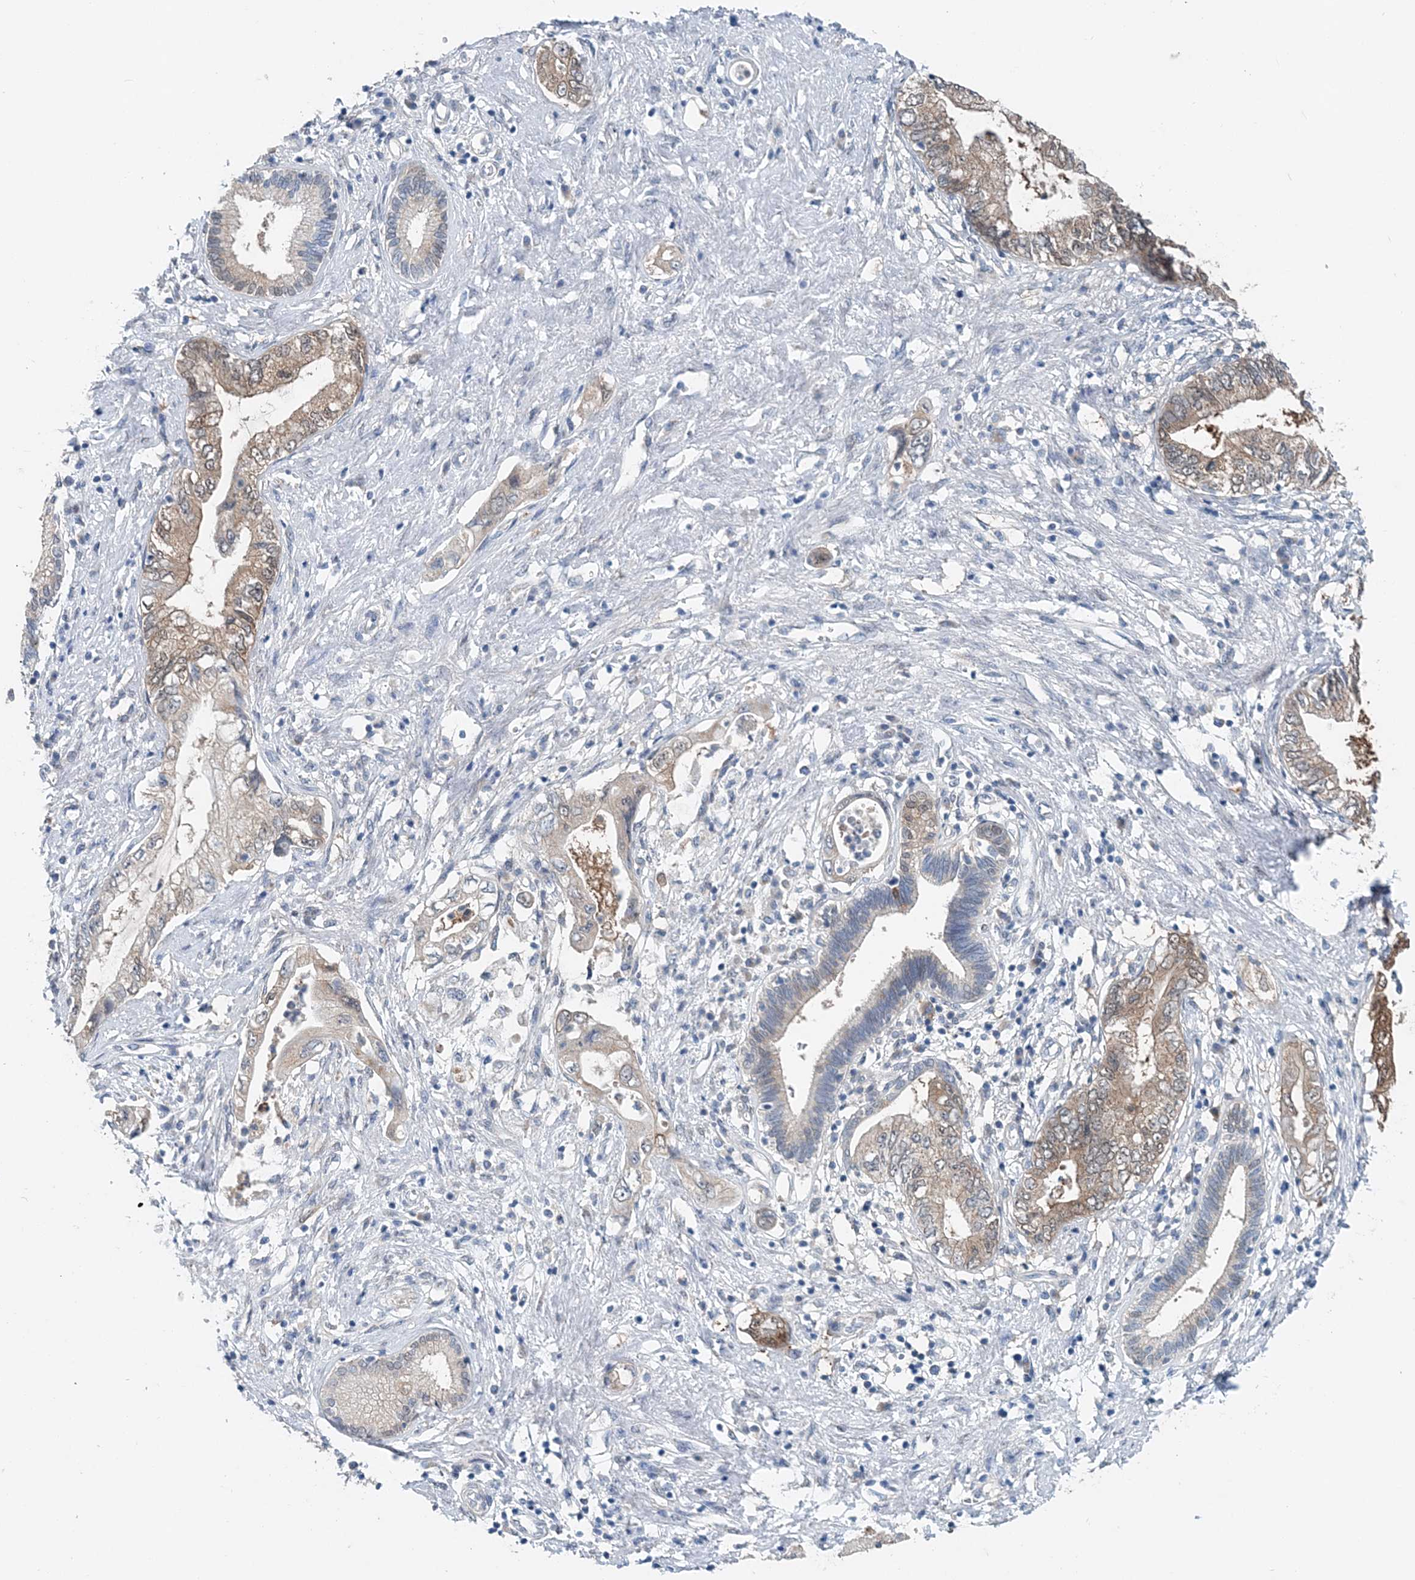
{"staining": {"intensity": "weak", "quantity": "25%-75%", "location": "cytoplasmic/membranous"}, "tissue": "pancreatic cancer", "cell_type": "Tumor cells", "image_type": "cancer", "snomed": [{"axis": "morphology", "description": "Adenocarcinoma, NOS"}, {"axis": "topography", "description": "Pancreas"}], "caption": "An image showing weak cytoplasmic/membranous expression in approximately 25%-75% of tumor cells in pancreatic adenocarcinoma, as visualized by brown immunohistochemical staining.", "gene": "PFN2", "patient": {"sex": "female", "age": 73}}